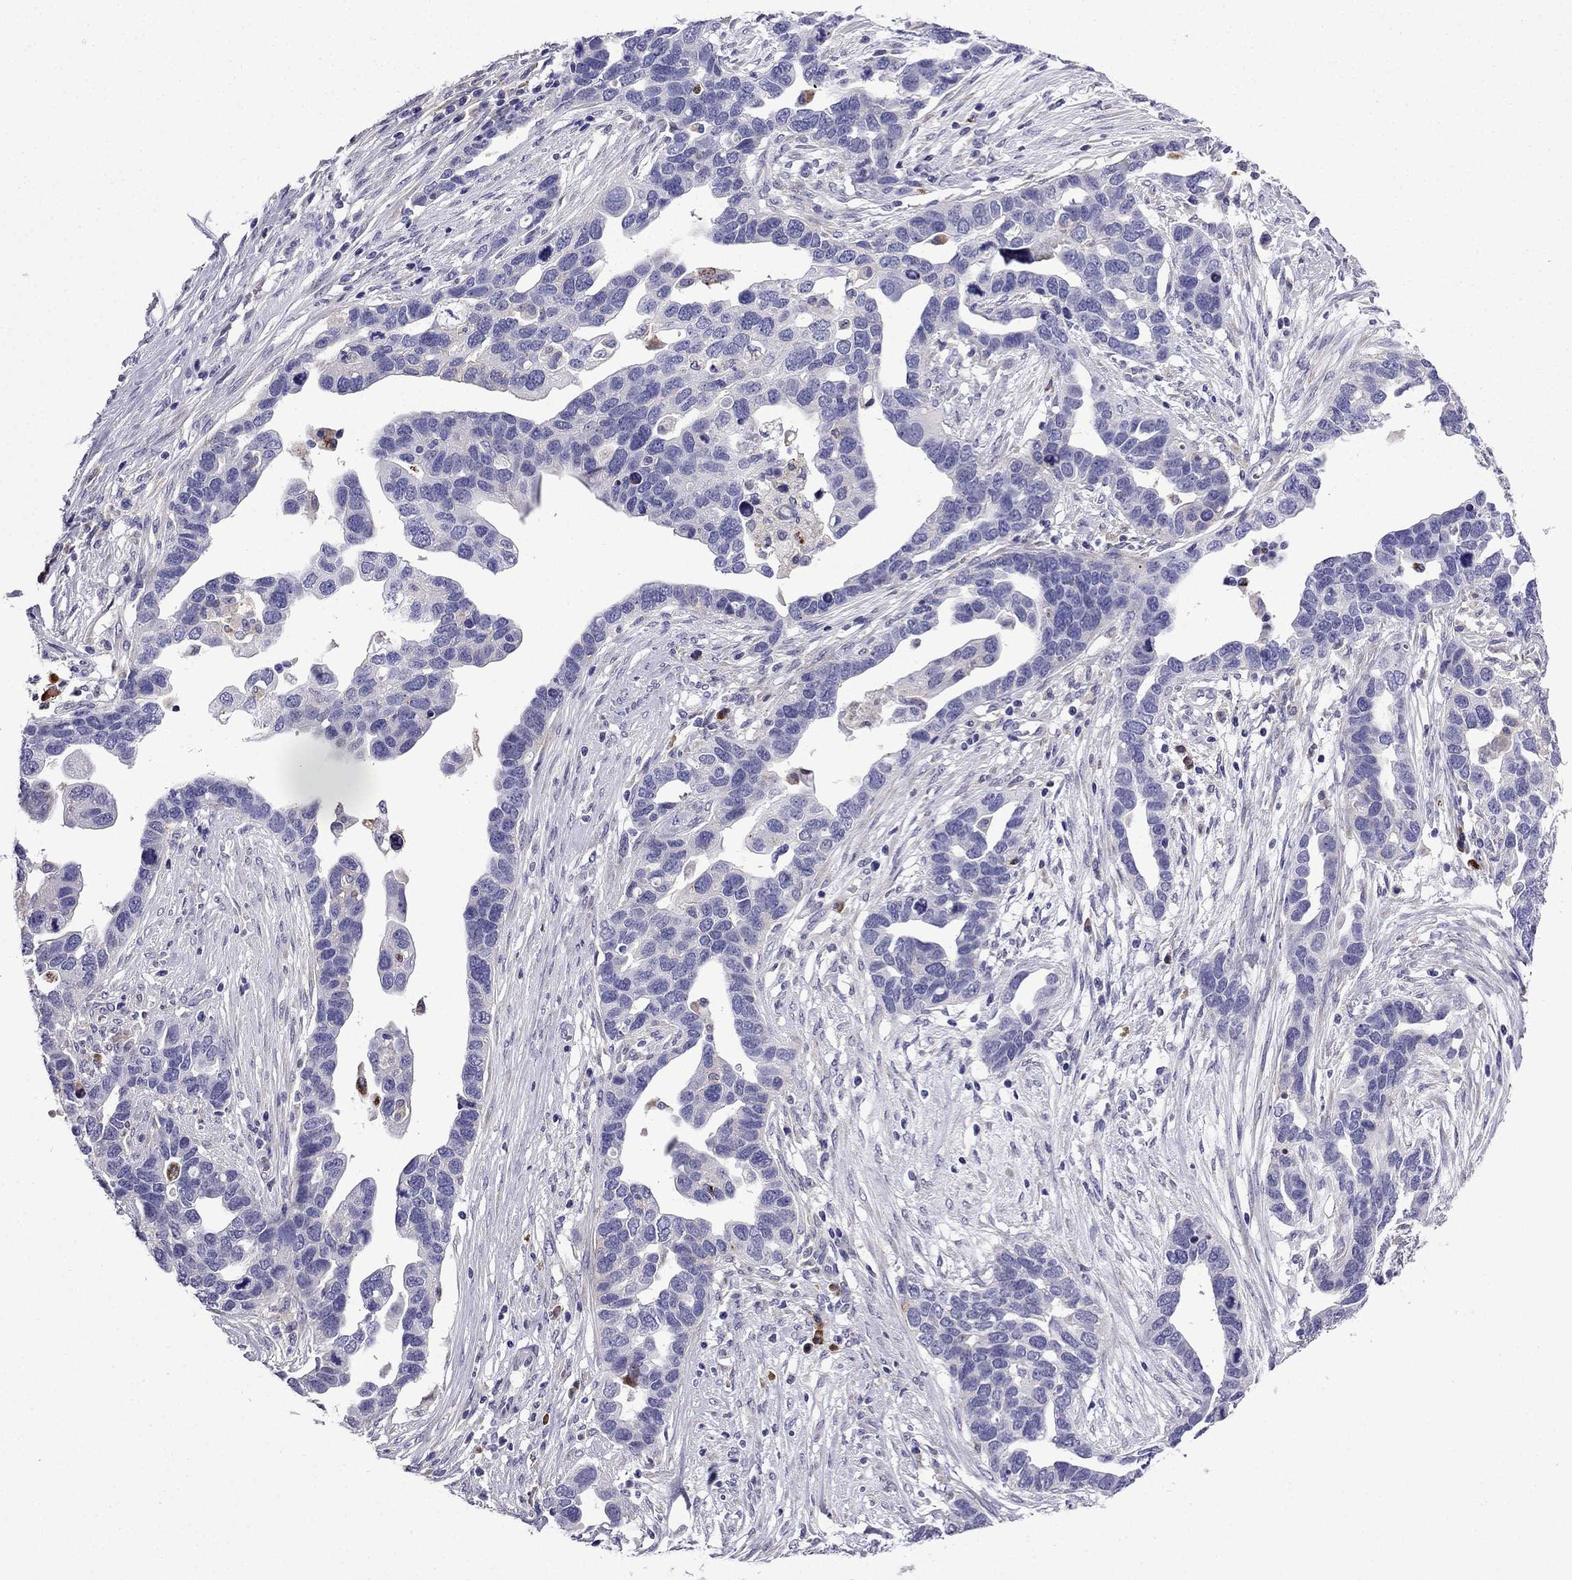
{"staining": {"intensity": "negative", "quantity": "none", "location": "none"}, "tissue": "ovarian cancer", "cell_type": "Tumor cells", "image_type": "cancer", "snomed": [{"axis": "morphology", "description": "Cystadenocarcinoma, serous, NOS"}, {"axis": "topography", "description": "Ovary"}], "caption": "High power microscopy histopathology image of an immunohistochemistry image of serous cystadenocarcinoma (ovarian), revealing no significant staining in tumor cells.", "gene": "TSSK4", "patient": {"sex": "female", "age": 54}}